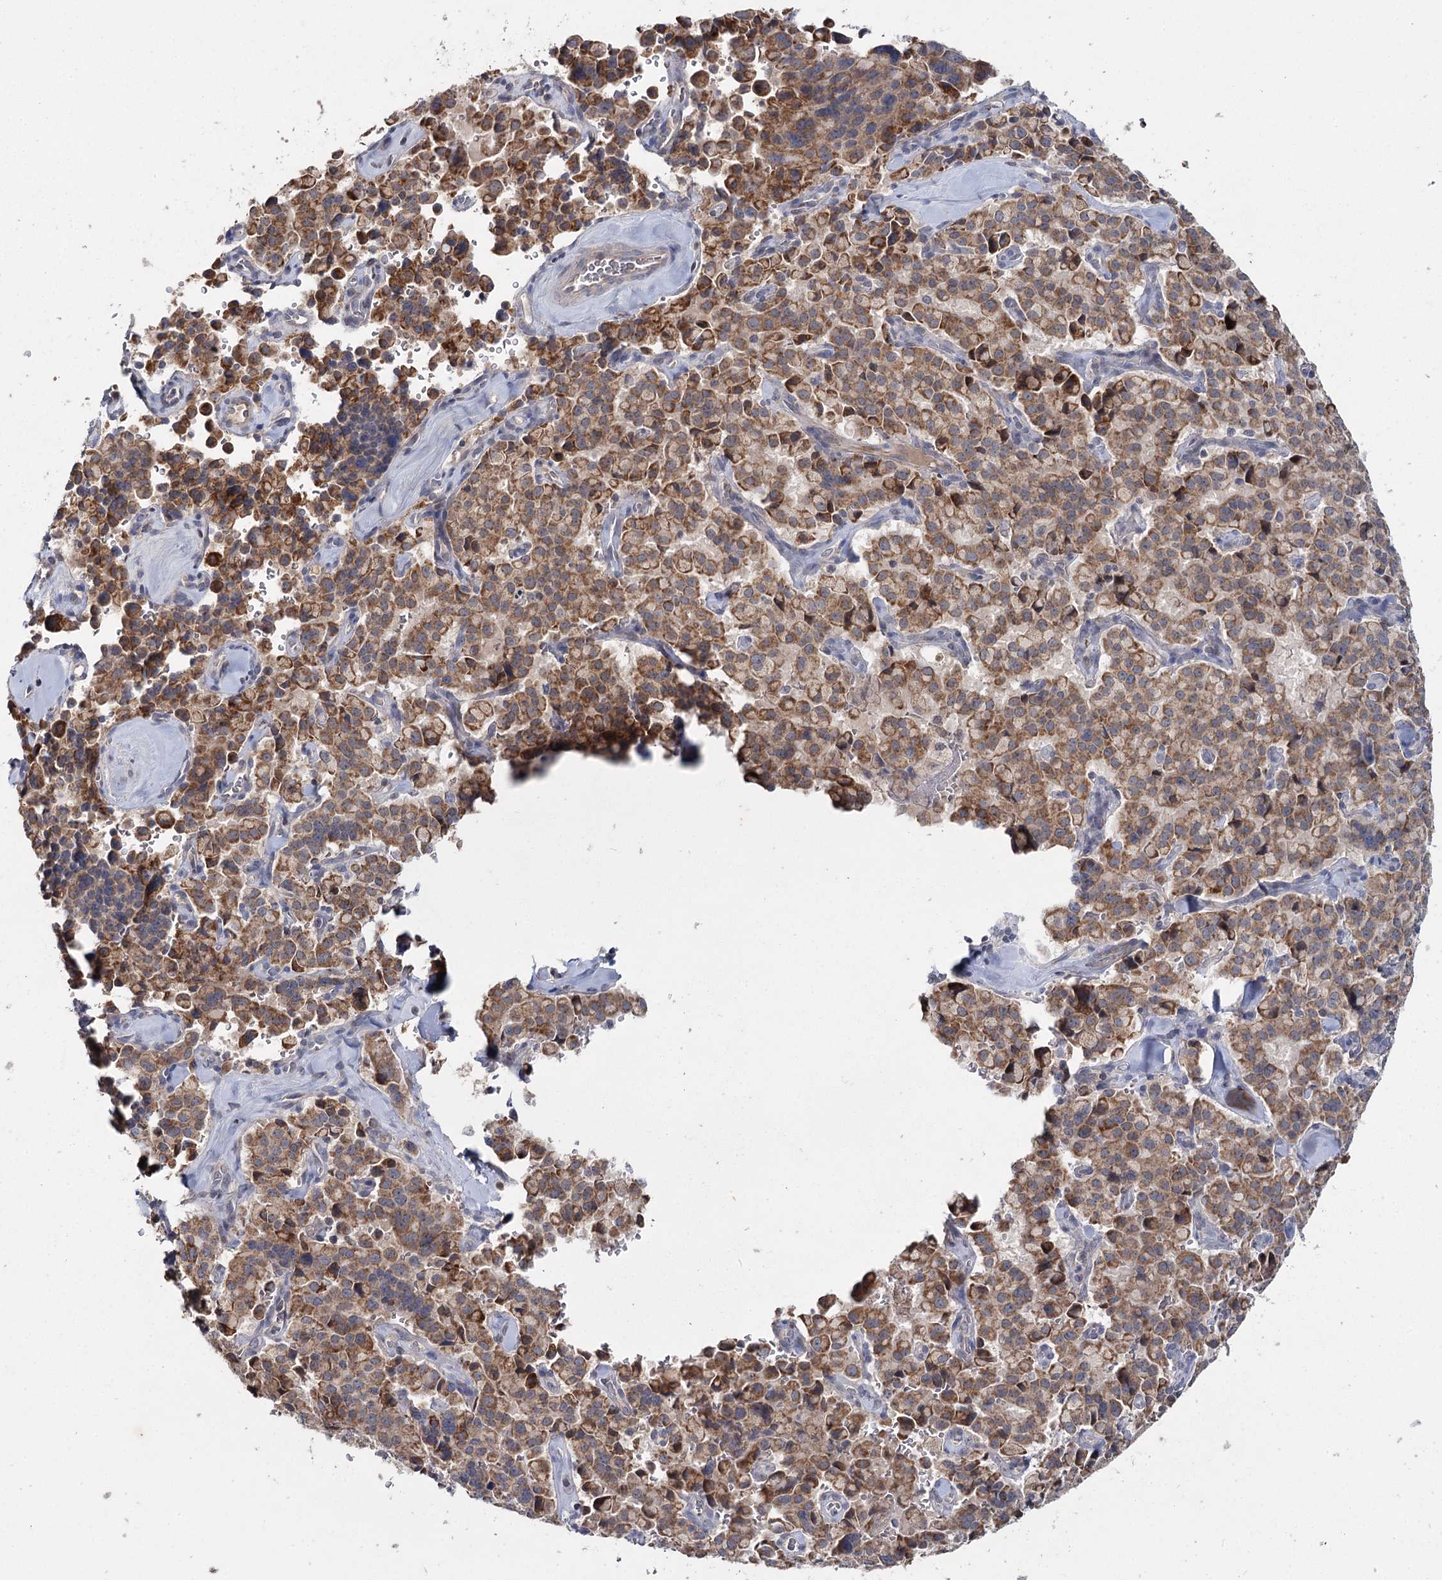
{"staining": {"intensity": "moderate", "quantity": ">75%", "location": "cytoplasmic/membranous"}, "tissue": "pancreatic cancer", "cell_type": "Tumor cells", "image_type": "cancer", "snomed": [{"axis": "morphology", "description": "Adenocarcinoma, NOS"}, {"axis": "topography", "description": "Pancreas"}], "caption": "Moderate cytoplasmic/membranous staining is seen in approximately >75% of tumor cells in pancreatic cancer (adenocarcinoma).", "gene": "MRPL44", "patient": {"sex": "male", "age": 65}}